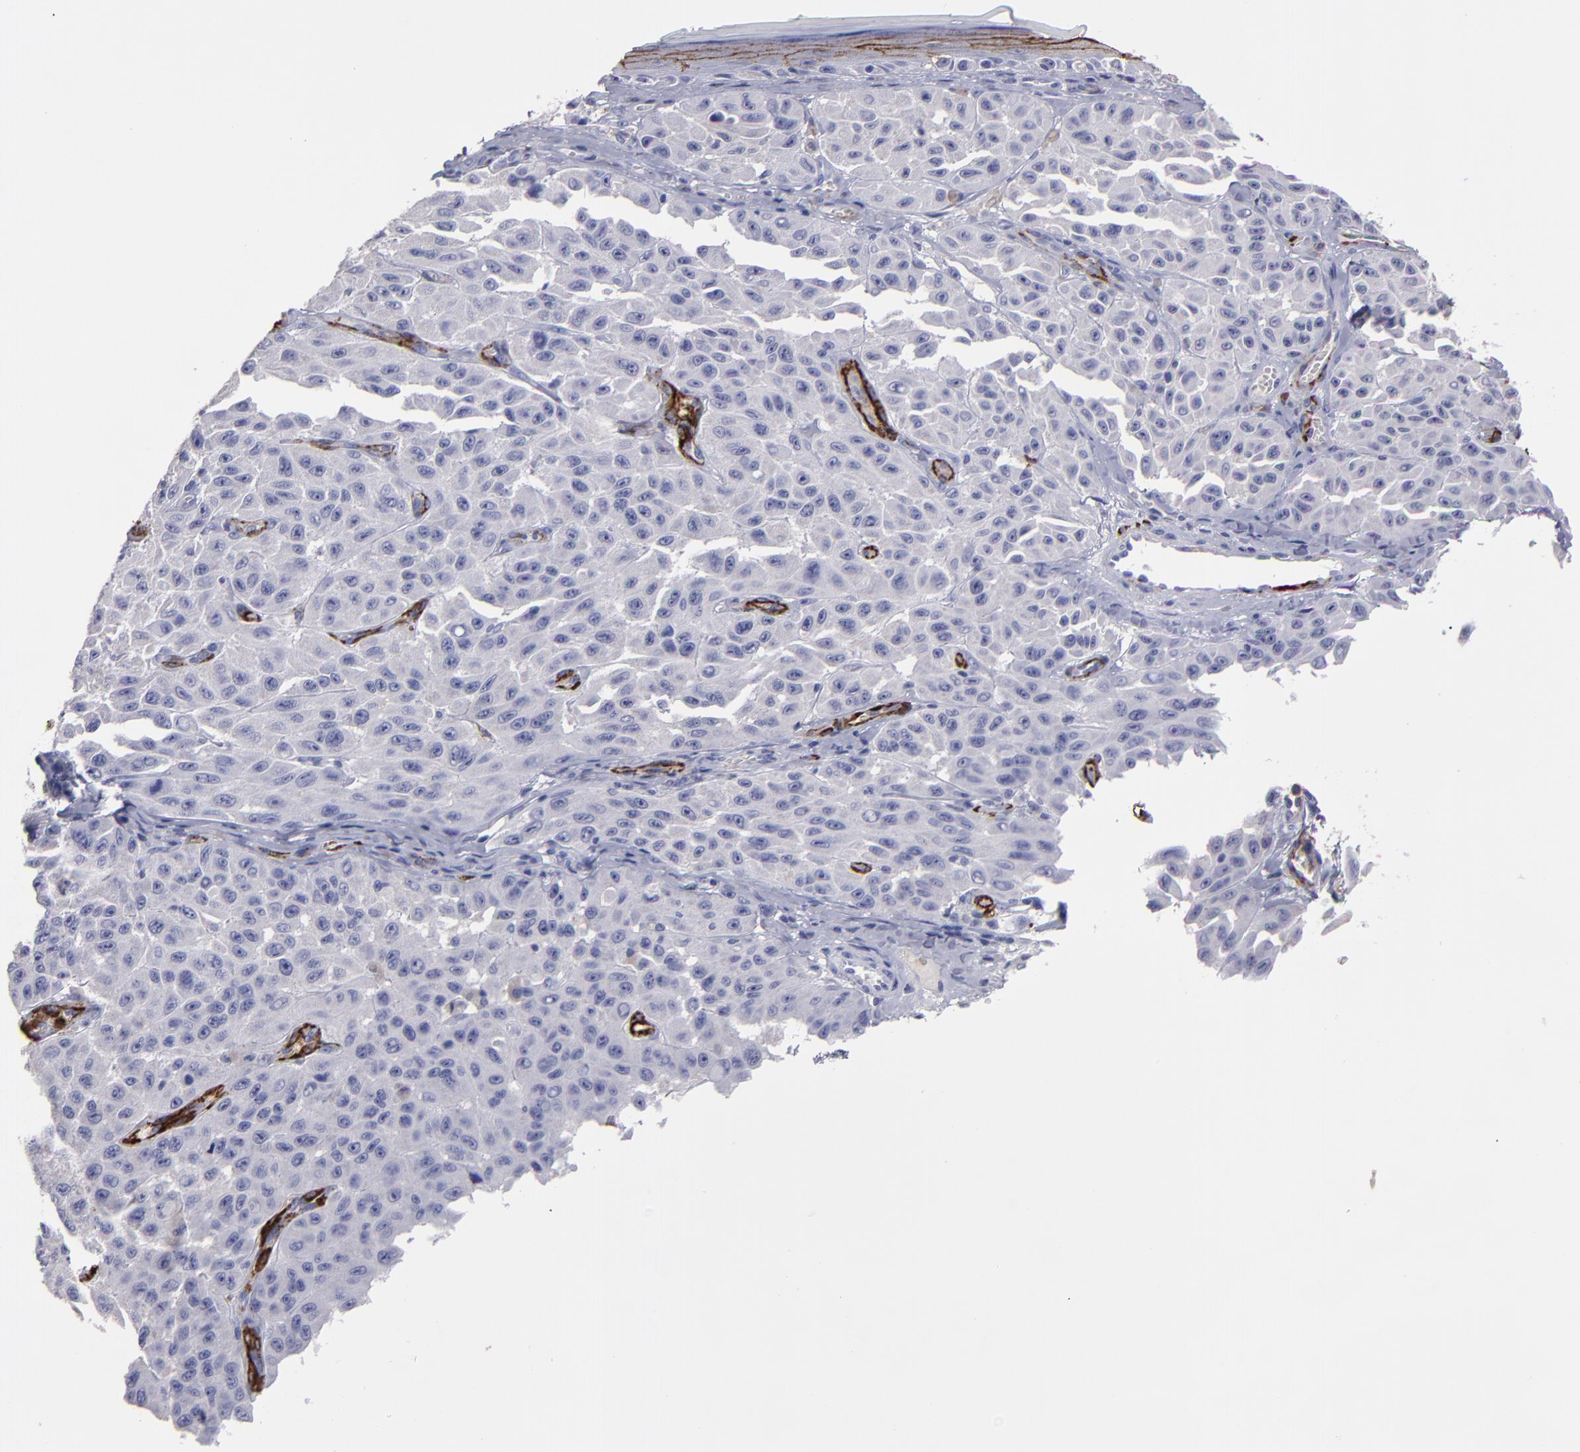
{"staining": {"intensity": "negative", "quantity": "none", "location": "none"}, "tissue": "melanoma", "cell_type": "Tumor cells", "image_type": "cancer", "snomed": [{"axis": "morphology", "description": "Malignant melanoma, NOS"}, {"axis": "topography", "description": "Skin"}], "caption": "The histopathology image exhibits no staining of tumor cells in melanoma.", "gene": "CD36", "patient": {"sex": "male", "age": 30}}